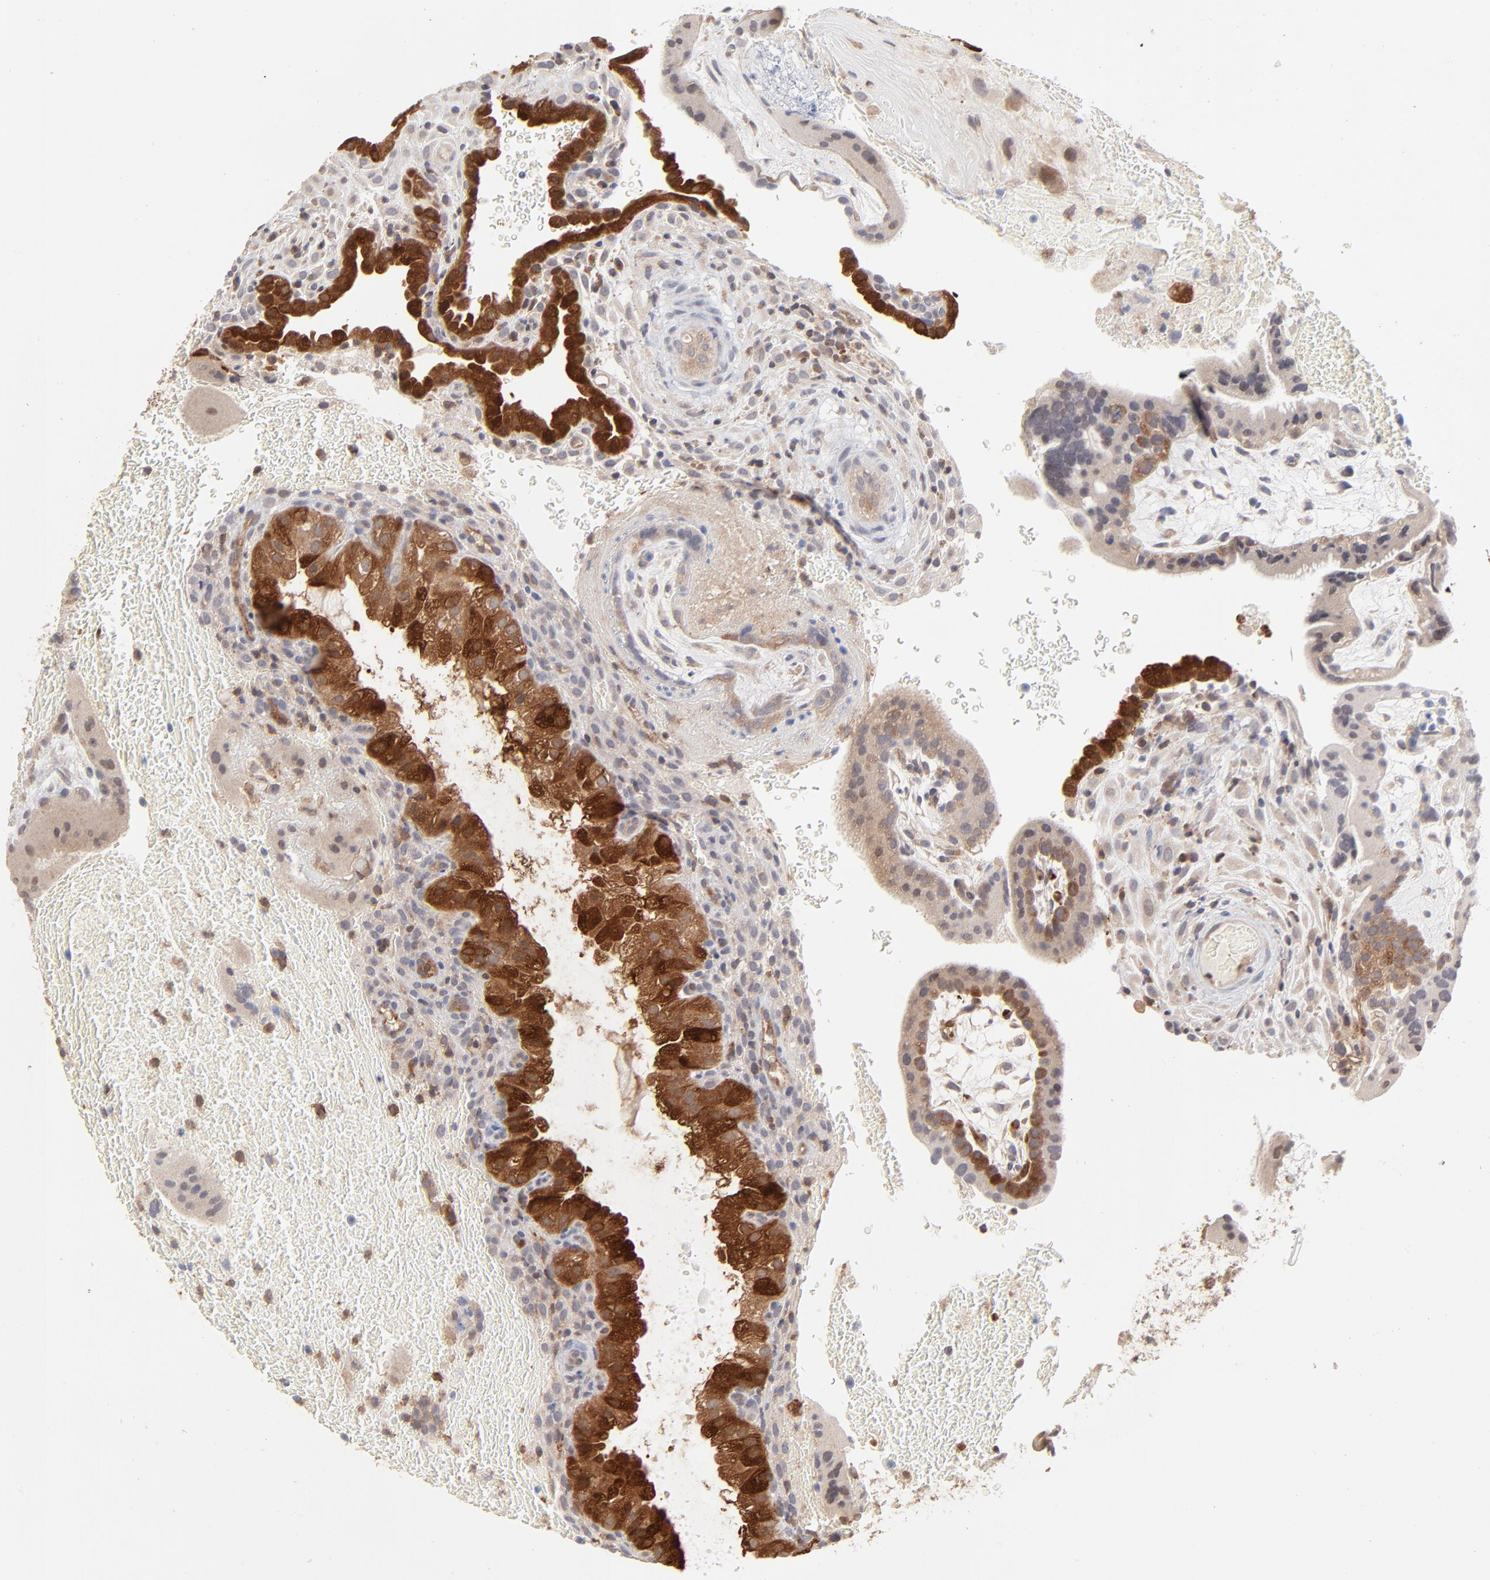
{"staining": {"intensity": "moderate", "quantity": ">75%", "location": "cytoplasmic/membranous"}, "tissue": "placenta", "cell_type": "Trophoblastic cells", "image_type": "normal", "snomed": [{"axis": "morphology", "description": "Normal tissue, NOS"}, {"axis": "topography", "description": "Placenta"}], "caption": "Protein staining shows moderate cytoplasmic/membranous positivity in about >75% of trophoblastic cells in benign placenta.", "gene": "IVNS1ABP", "patient": {"sex": "female", "age": 19}}